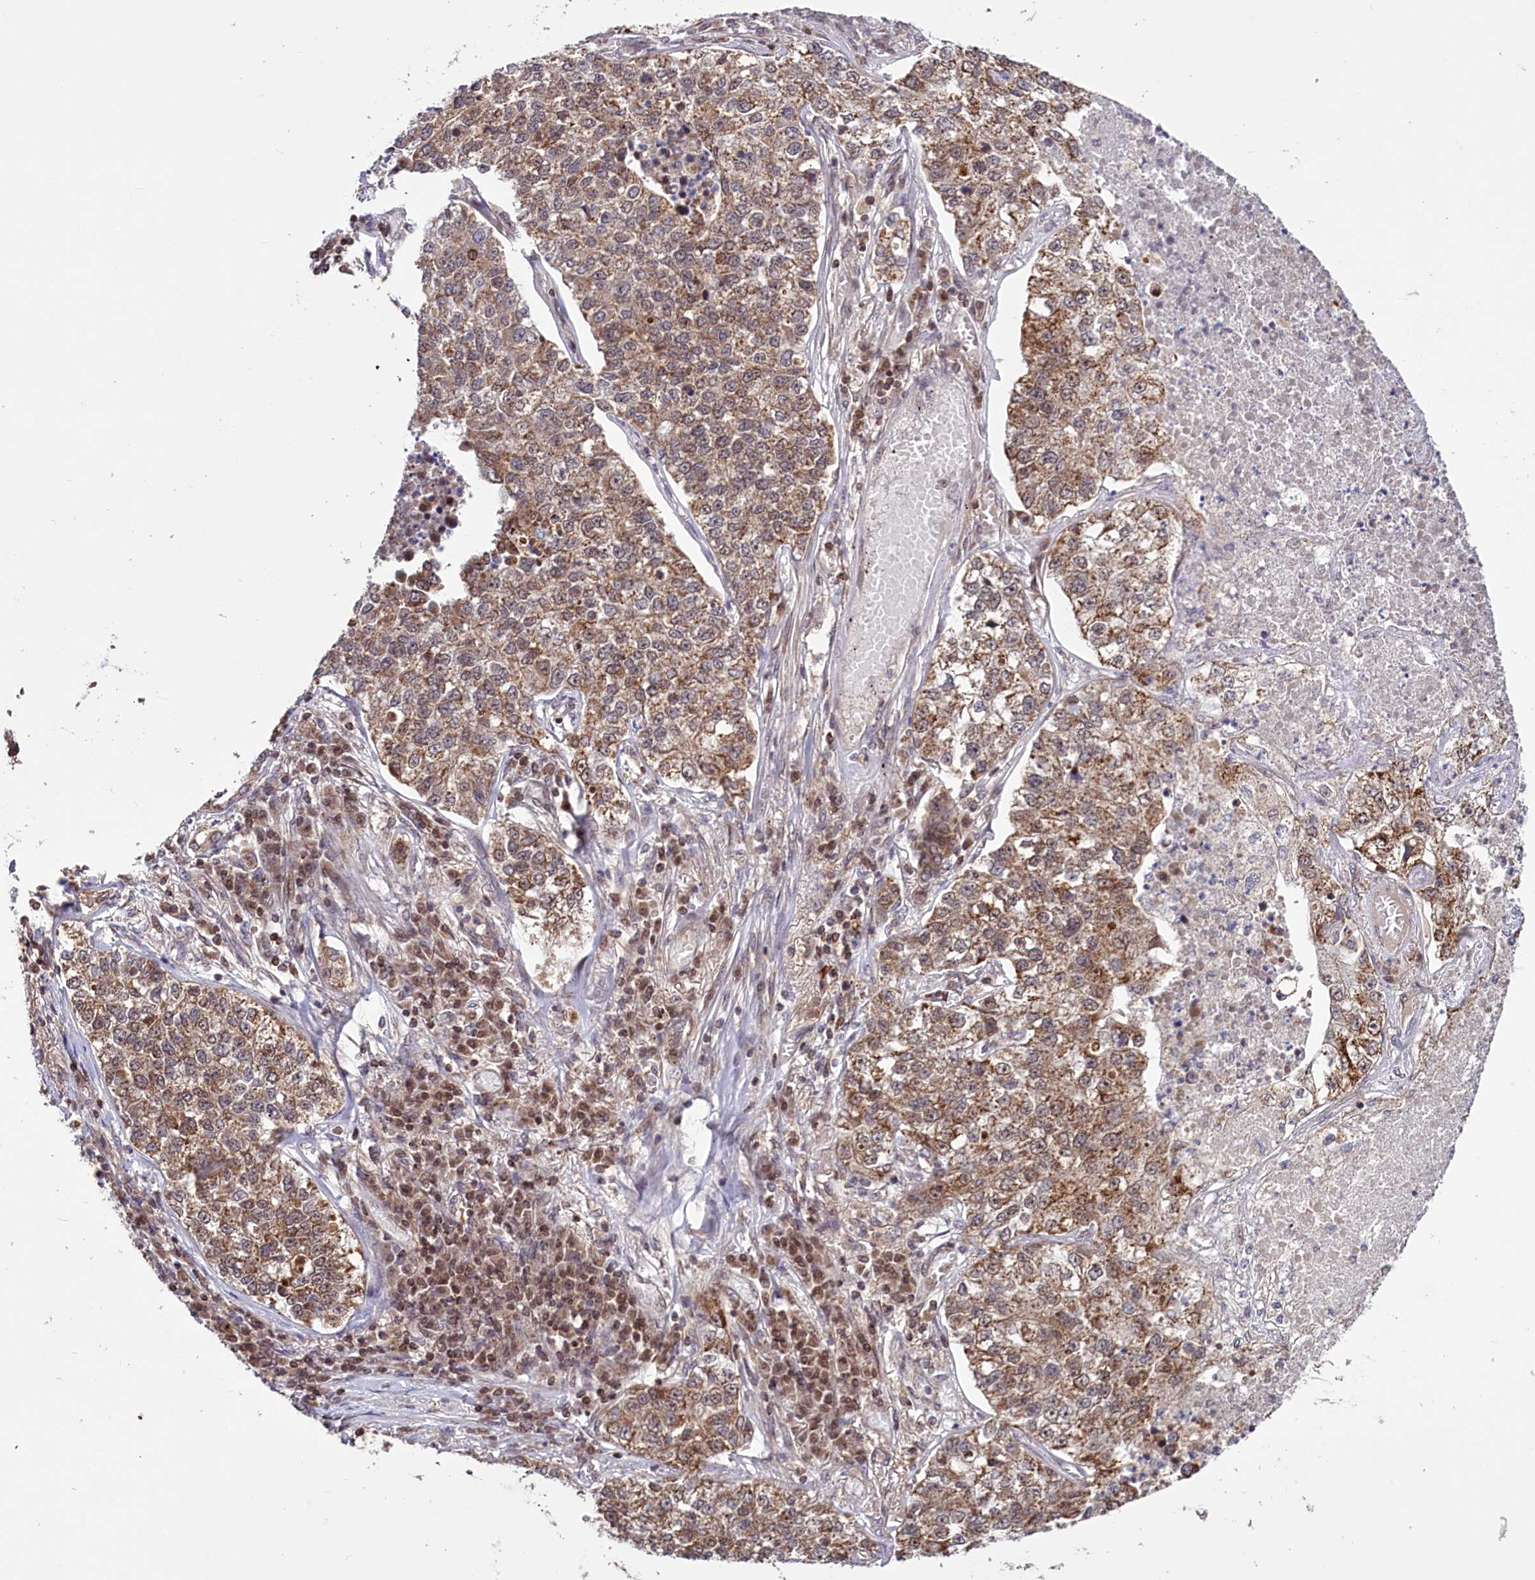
{"staining": {"intensity": "moderate", "quantity": ">75%", "location": "cytoplasmic/membranous"}, "tissue": "lung cancer", "cell_type": "Tumor cells", "image_type": "cancer", "snomed": [{"axis": "morphology", "description": "Adenocarcinoma, NOS"}, {"axis": "topography", "description": "Lung"}], "caption": "Immunohistochemical staining of lung cancer (adenocarcinoma) displays medium levels of moderate cytoplasmic/membranous protein positivity in approximately >75% of tumor cells.", "gene": "PHC3", "patient": {"sex": "male", "age": 49}}